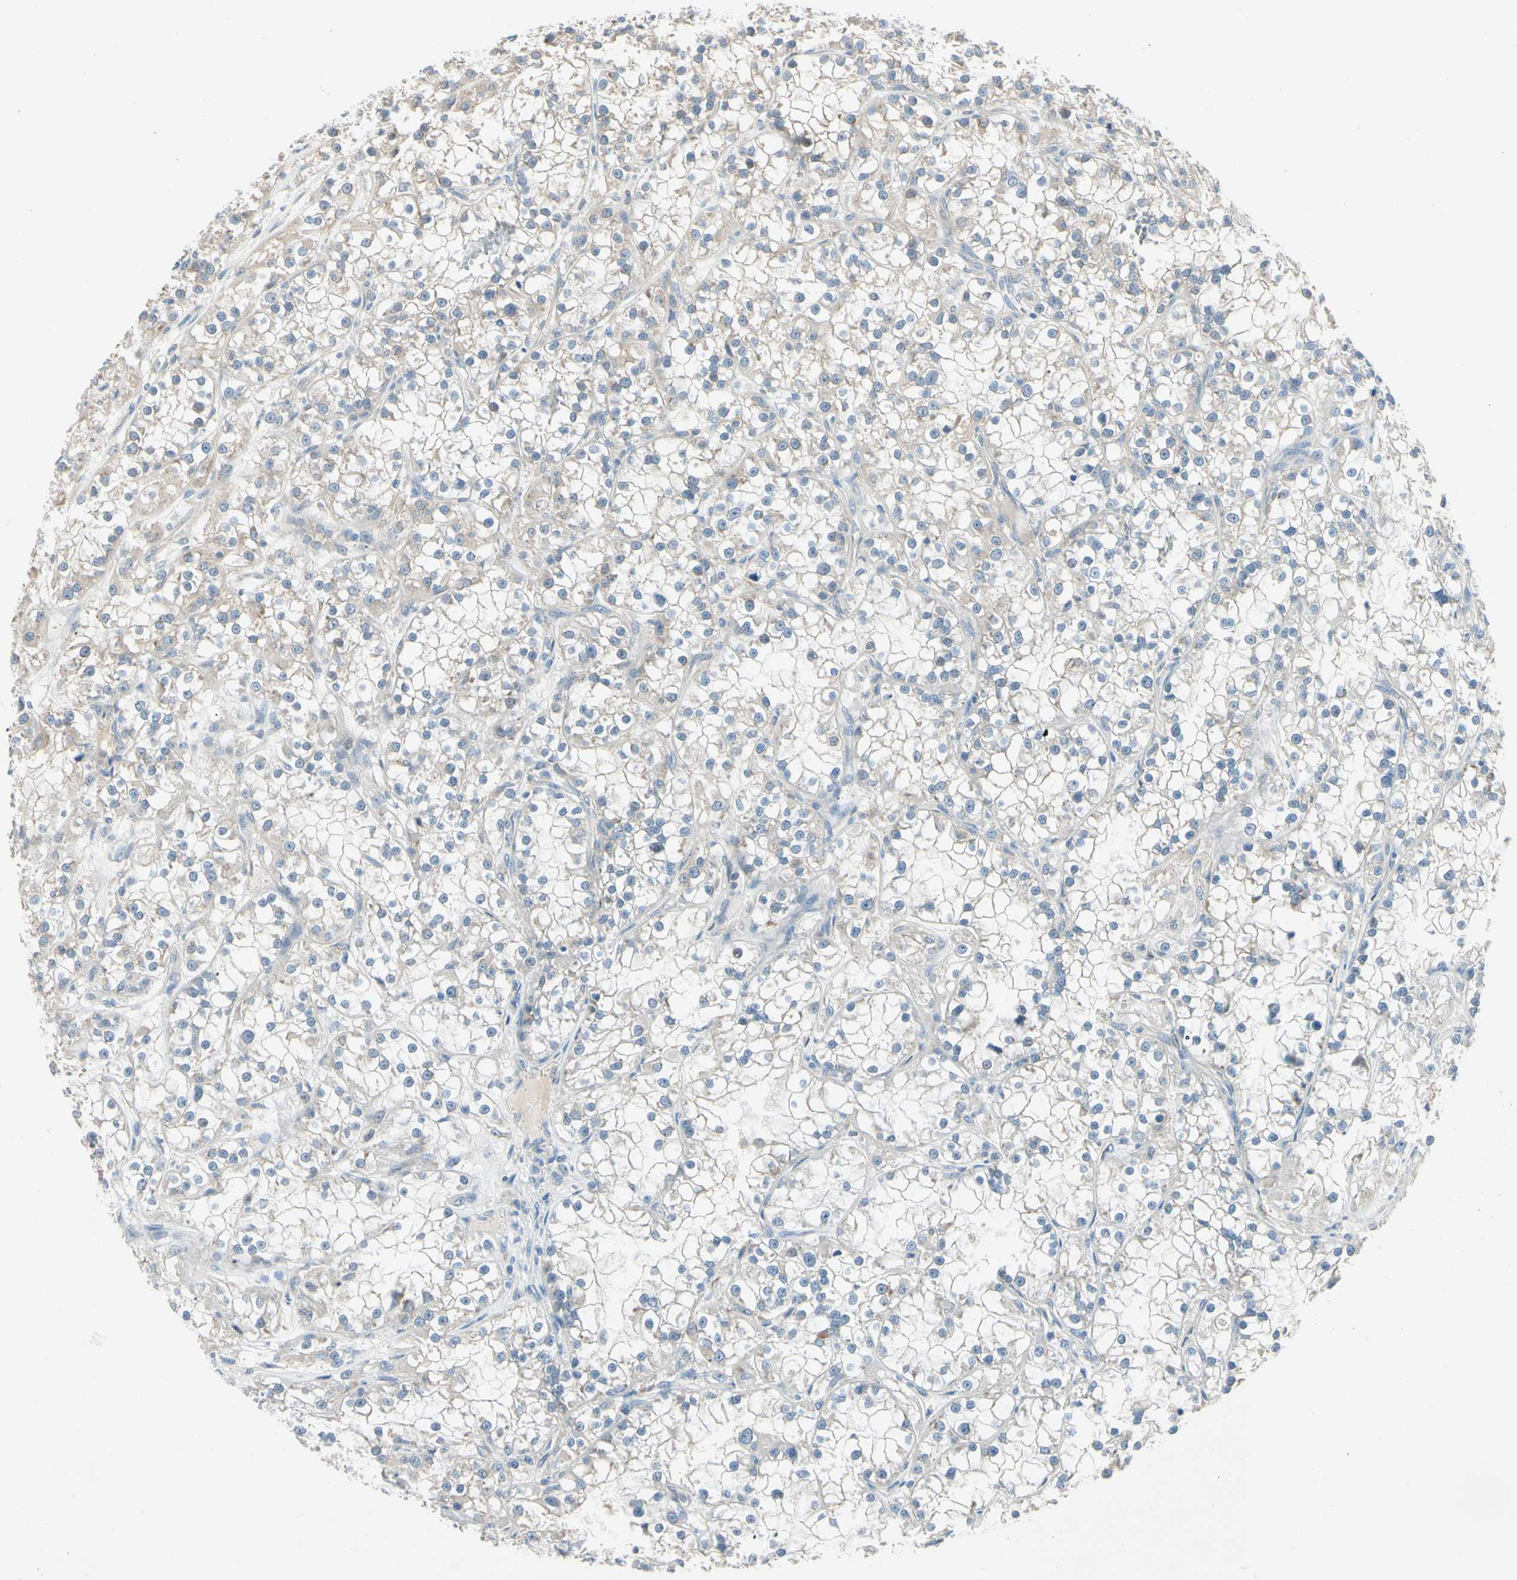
{"staining": {"intensity": "negative", "quantity": "none", "location": "none"}, "tissue": "renal cancer", "cell_type": "Tumor cells", "image_type": "cancer", "snomed": [{"axis": "morphology", "description": "Adenocarcinoma, NOS"}, {"axis": "topography", "description": "Kidney"}], "caption": "The micrograph shows no significant staining in tumor cells of renal cancer.", "gene": "IL1R1", "patient": {"sex": "female", "age": 52}}